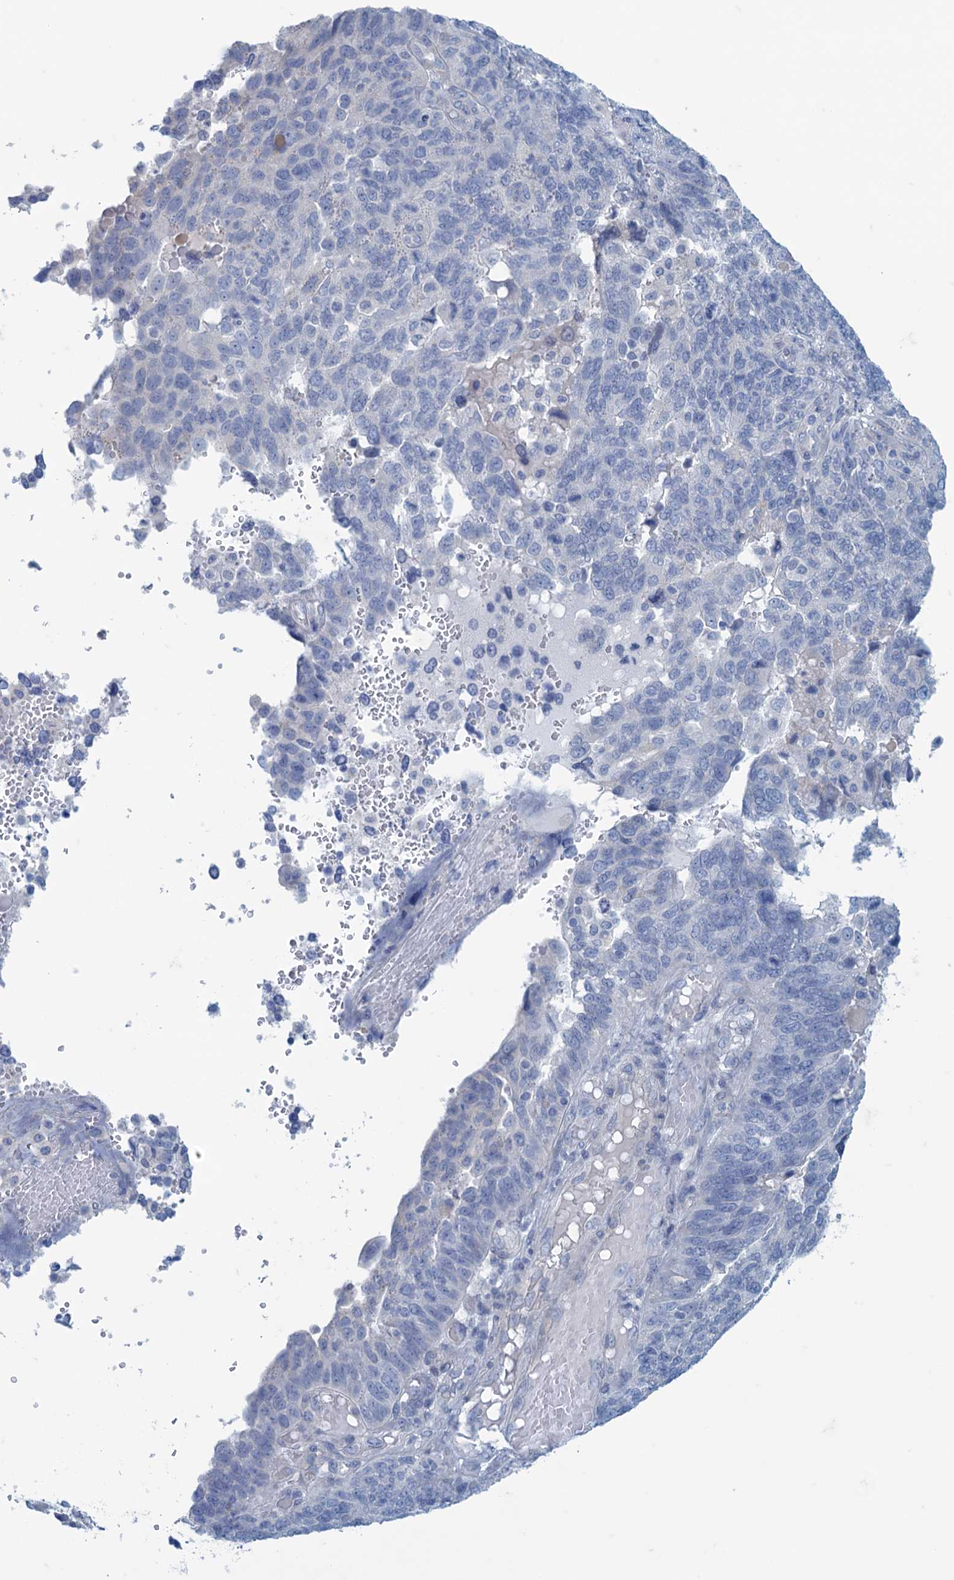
{"staining": {"intensity": "negative", "quantity": "none", "location": "none"}, "tissue": "endometrial cancer", "cell_type": "Tumor cells", "image_type": "cancer", "snomed": [{"axis": "morphology", "description": "Adenocarcinoma, NOS"}, {"axis": "topography", "description": "Endometrium"}], "caption": "The histopathology image reveals no staining of tumor cells in endometrial adenocarcinoma. The staining is performed using DAB (3,3'-diaminobenzidine) brown chromogen with nuclei counter-stained in using hematoxylin.", "gene": "MAP1LC3A", "patient": {"sex": "female", "age": 66}}